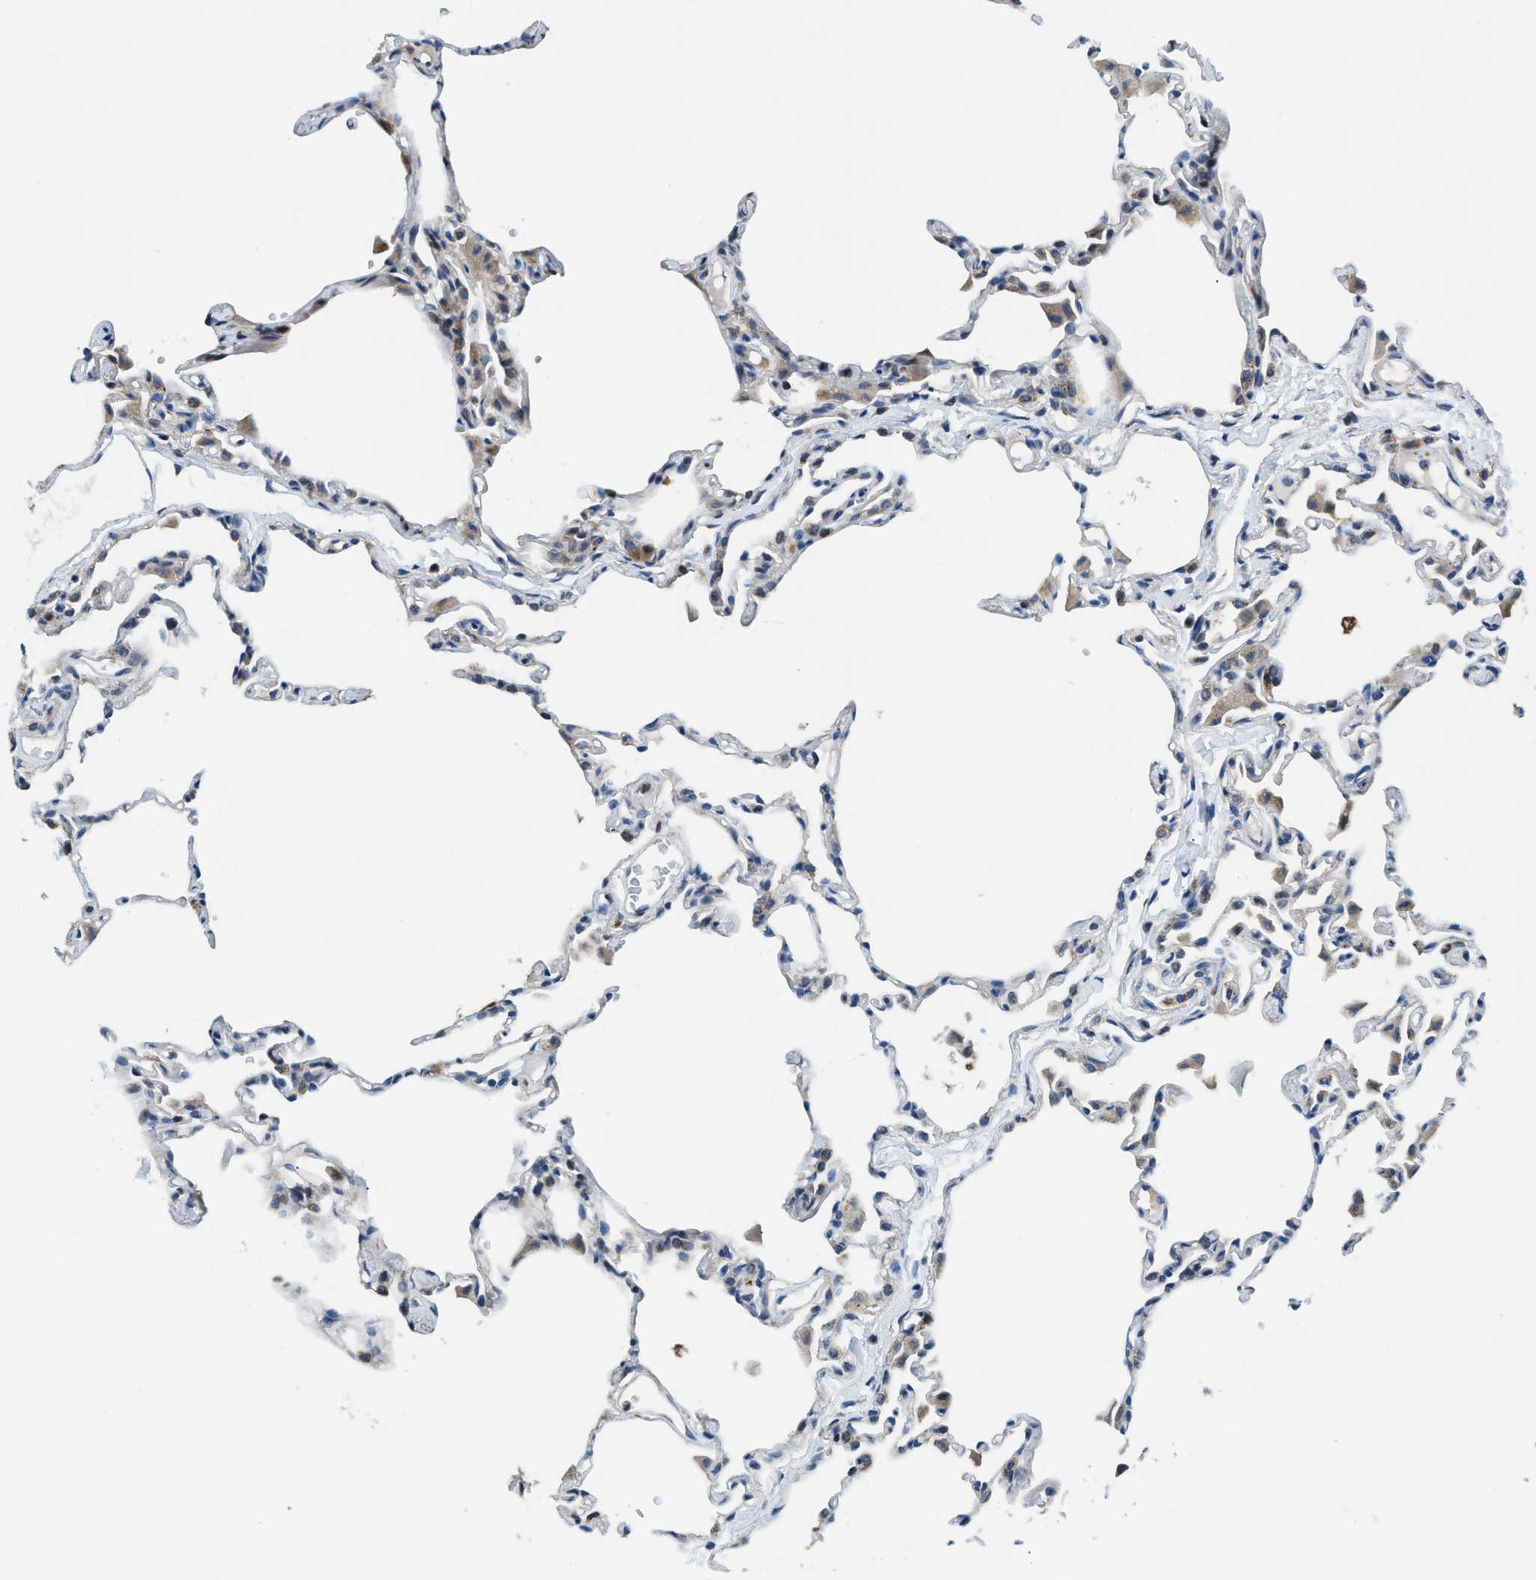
{"staining": {"intensity": "moderate", "quantity": "<25%", "location": "cytoplasmic/membranous"}, "tissue": "lung", "cell_type": "Alveolar cells", "image_type": "normal", "snomed": [{"axis": "morphology", "description": "Normal tissue, NOS"}, {"axis": "topography", "description": "Lung"}], "caption": "A histopathology image of human lung stained for a protein displays moderate cytoplasmic/membranous brown staining in alveolar cells. Using DAB (3,3'-diaminobenzidine) (brown) and hematoxylin (blue) stains, captured at high magnification using brightfield microscopy.", "gene": "FUT8", "patient": {"sex": "female", "age": 49}}